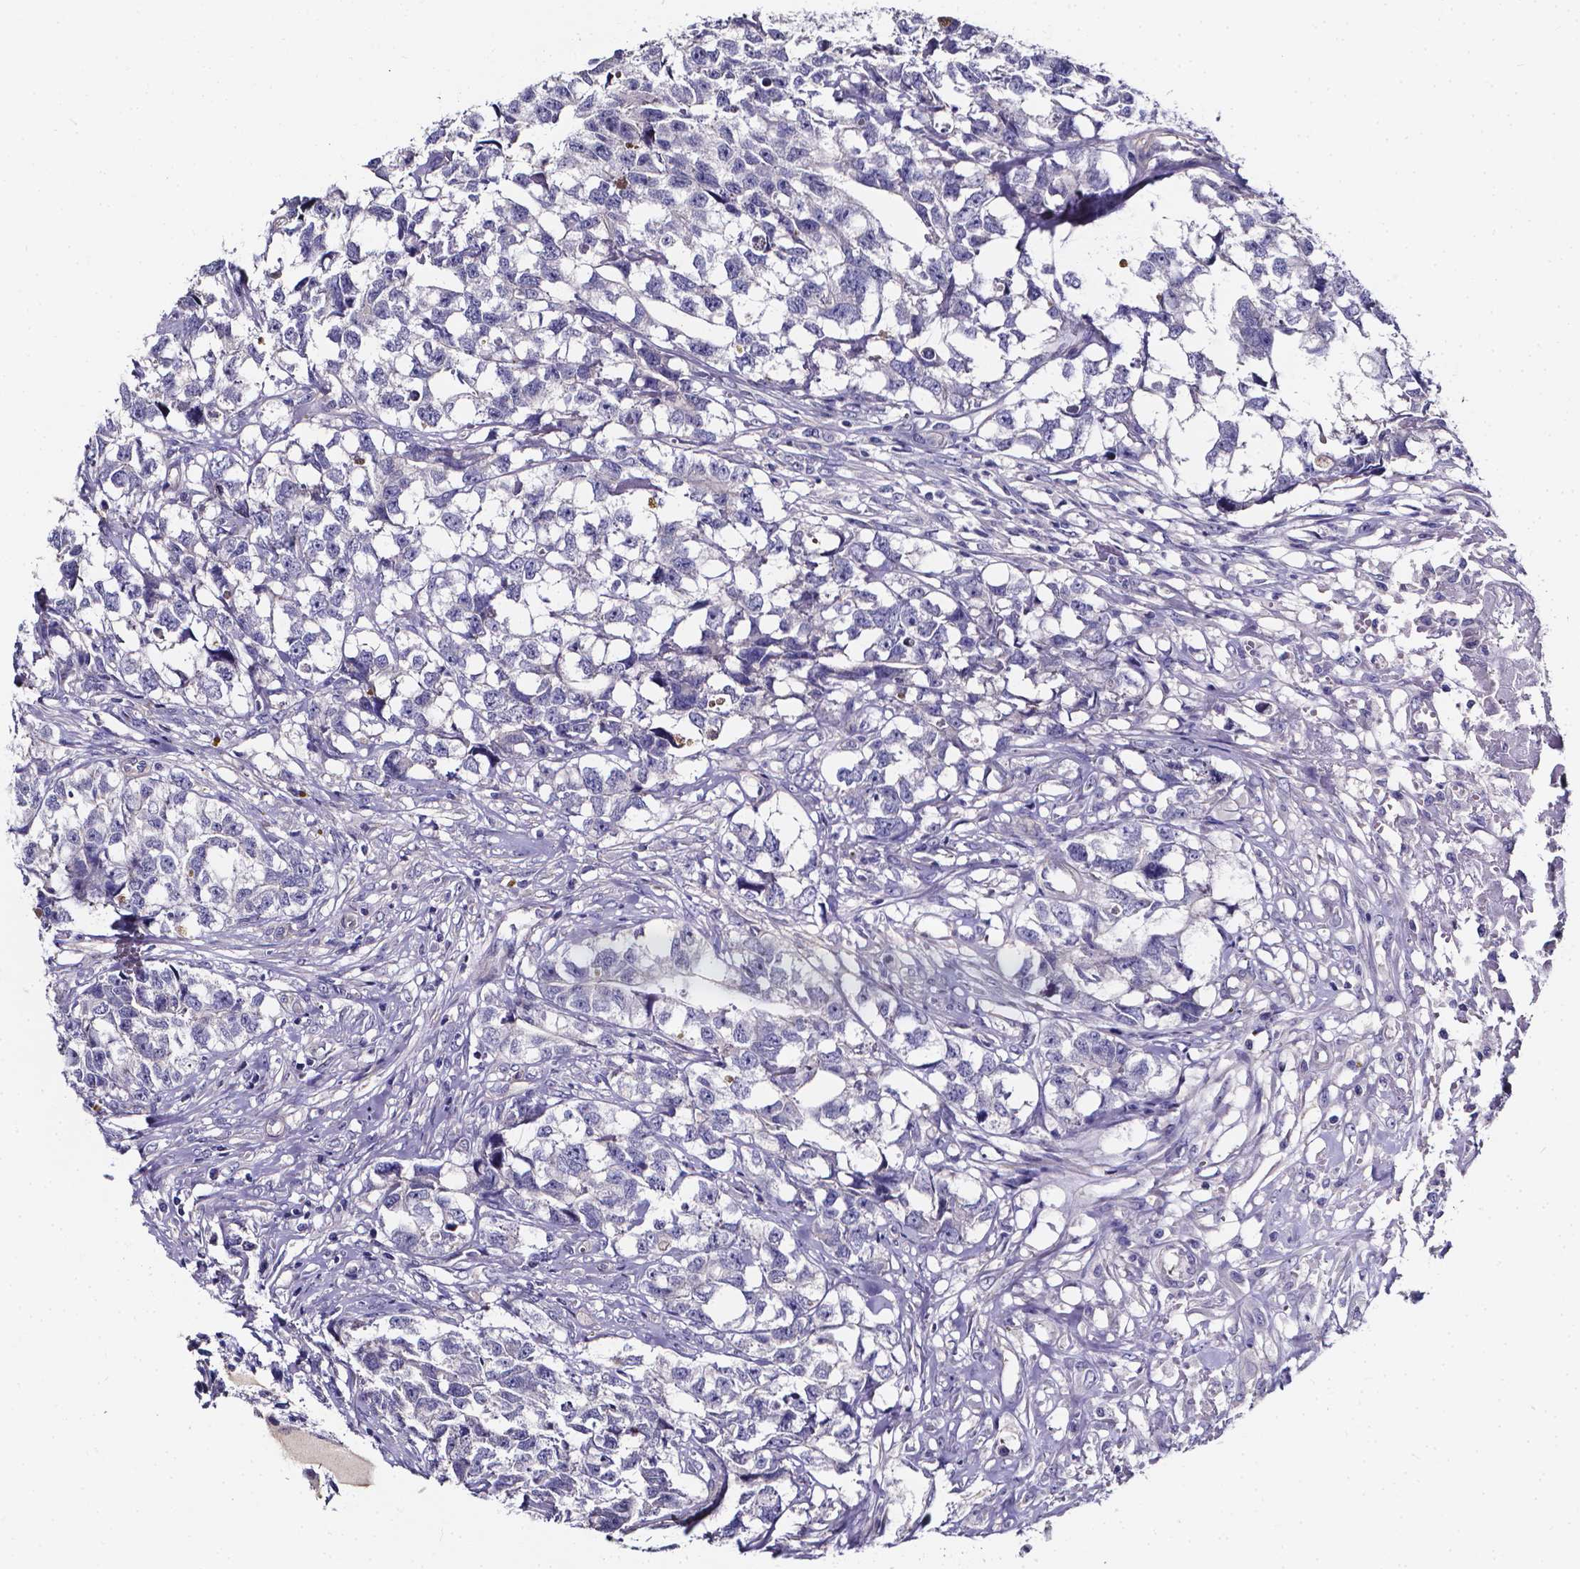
{"staining": {"intensity": "negative", "quantity": "none", "location": "none"}, "tissue": "testis cancer", "cell_type": "Tumor cells", "image_type": "cancer", "snomed": [{"axis": "morphology", "description": "Carcinoma, Embryonal, NOS"}, {"axis": "morphology", "description": "Teratoma, malignant, NOS"}, {"axis": "topography", "description": "Testis"}], "caption": "There is no significant staining in tumor cells of malignant teratoma (testis).", "gene": "CACNG8", "patient": {"sex": "male", "age": 44}}